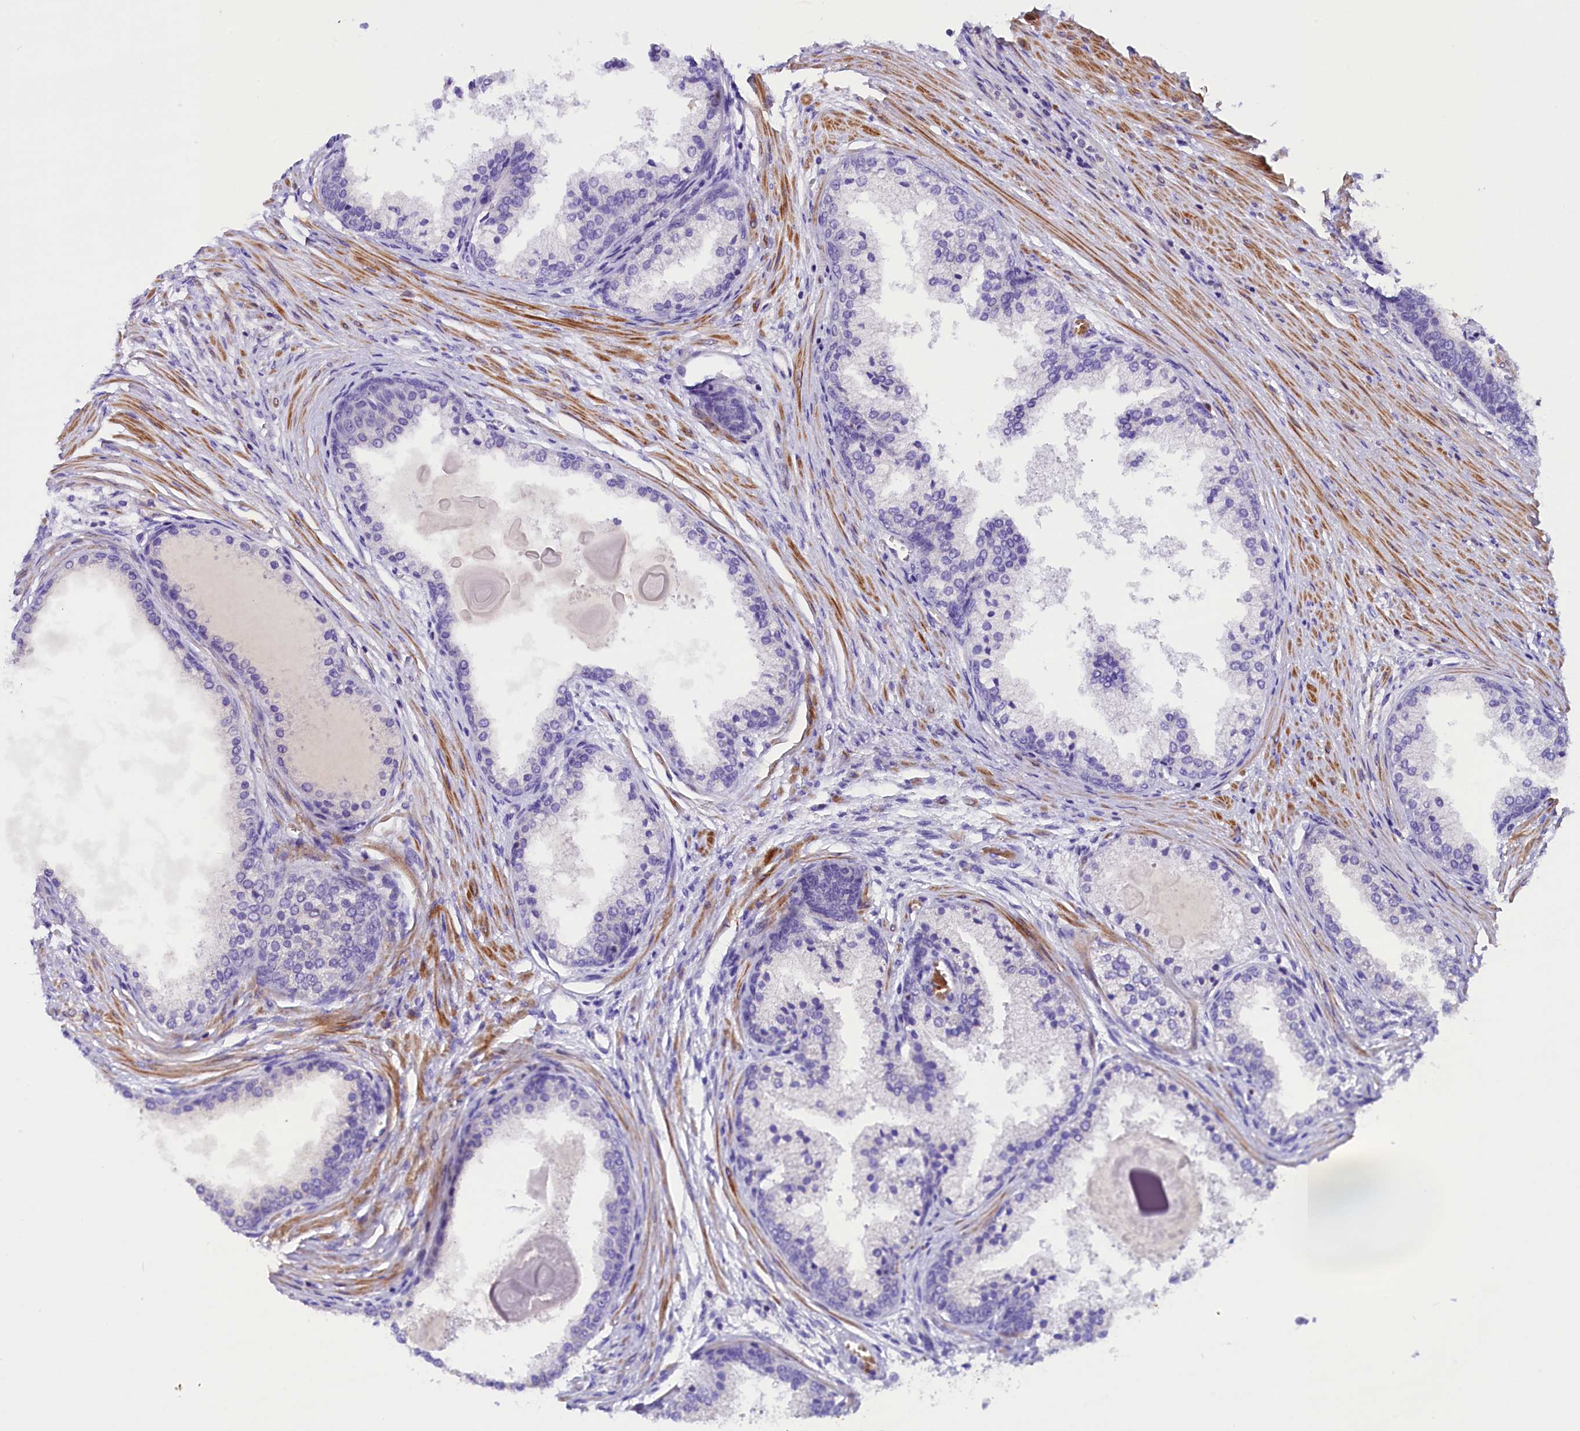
{"staining": {"intensity": "negative", "quantity": "none", "location": "none"}, "tissue": "prostate cancer", "cell_type": "Tumor cells", "image_type": "cancer", "snomed": [{"axis": "morphology", "description": "Adenocarcinoma, Low grade"}, {"axis": "topography", "description": "Prostate"}], "caption": "A high-resolution micrograph shows IHC staining of low-grade adenocarcinoma (prostate), which exhibits no significant expression in tumor cells.", "gene": "MEX3B", "patient": {"sex": "male", "age": 59}}